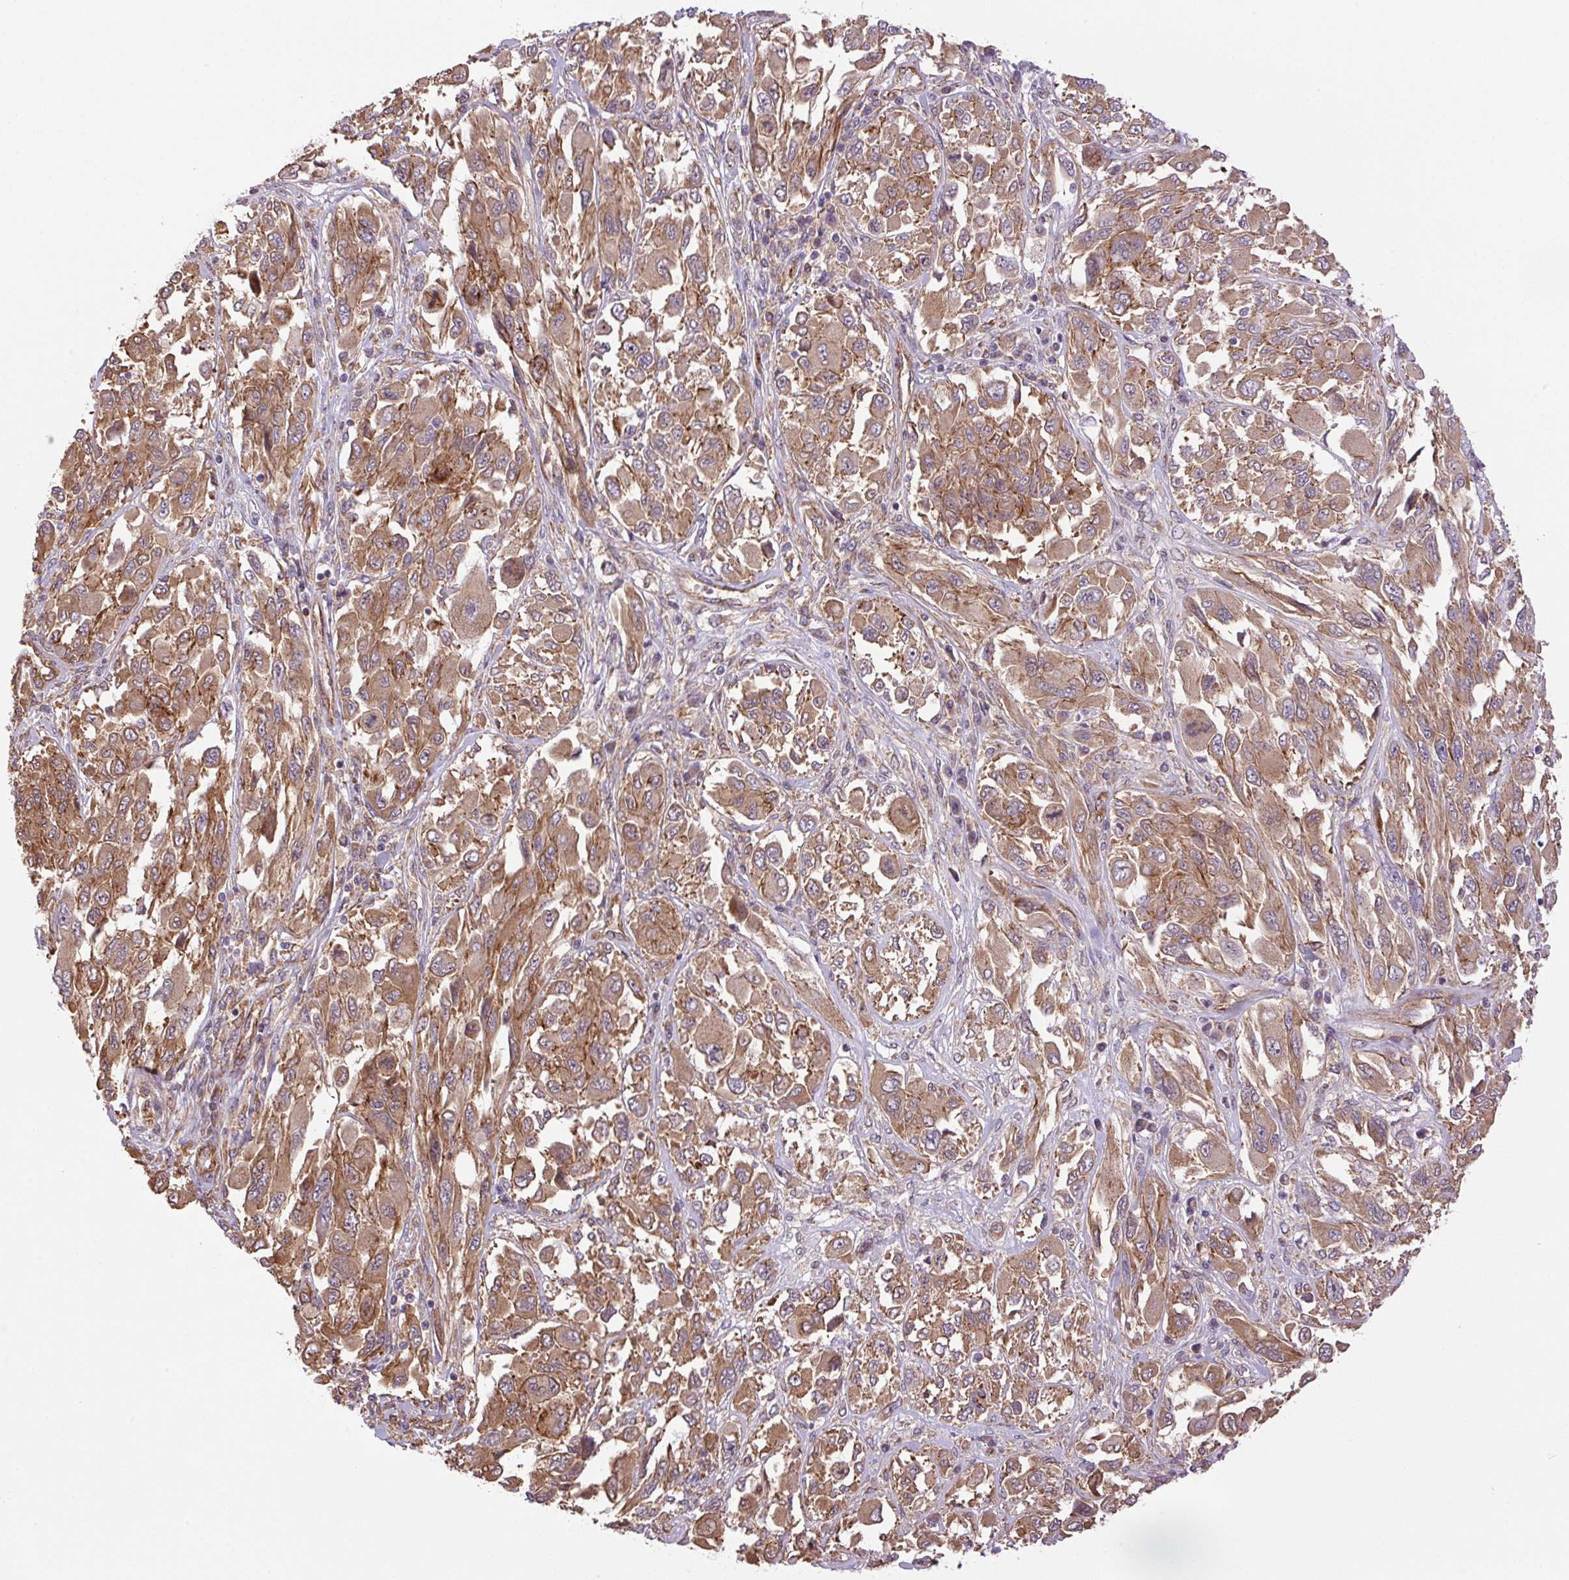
{"staining": {"intensity": "moderate", "quantity": ">75%", "location": "cytoplasmic/membranous"}, "tissue": "melanoma", "cell_type": "Tumor cells", "image_type": "cancer", "snomed": [{"axis": "morphology", "description": "Malignant melanoma, NOS"}, {"axis": "topography", "description": "Skin"}], "caption": "Protein expression analysis of malignant melanoma shows moderate cytoplasmic/membranous staining in approximately >75% of tumor cells.", "gene": "SEPTIN10", "patient": {"sex": "female", "age": 91}}